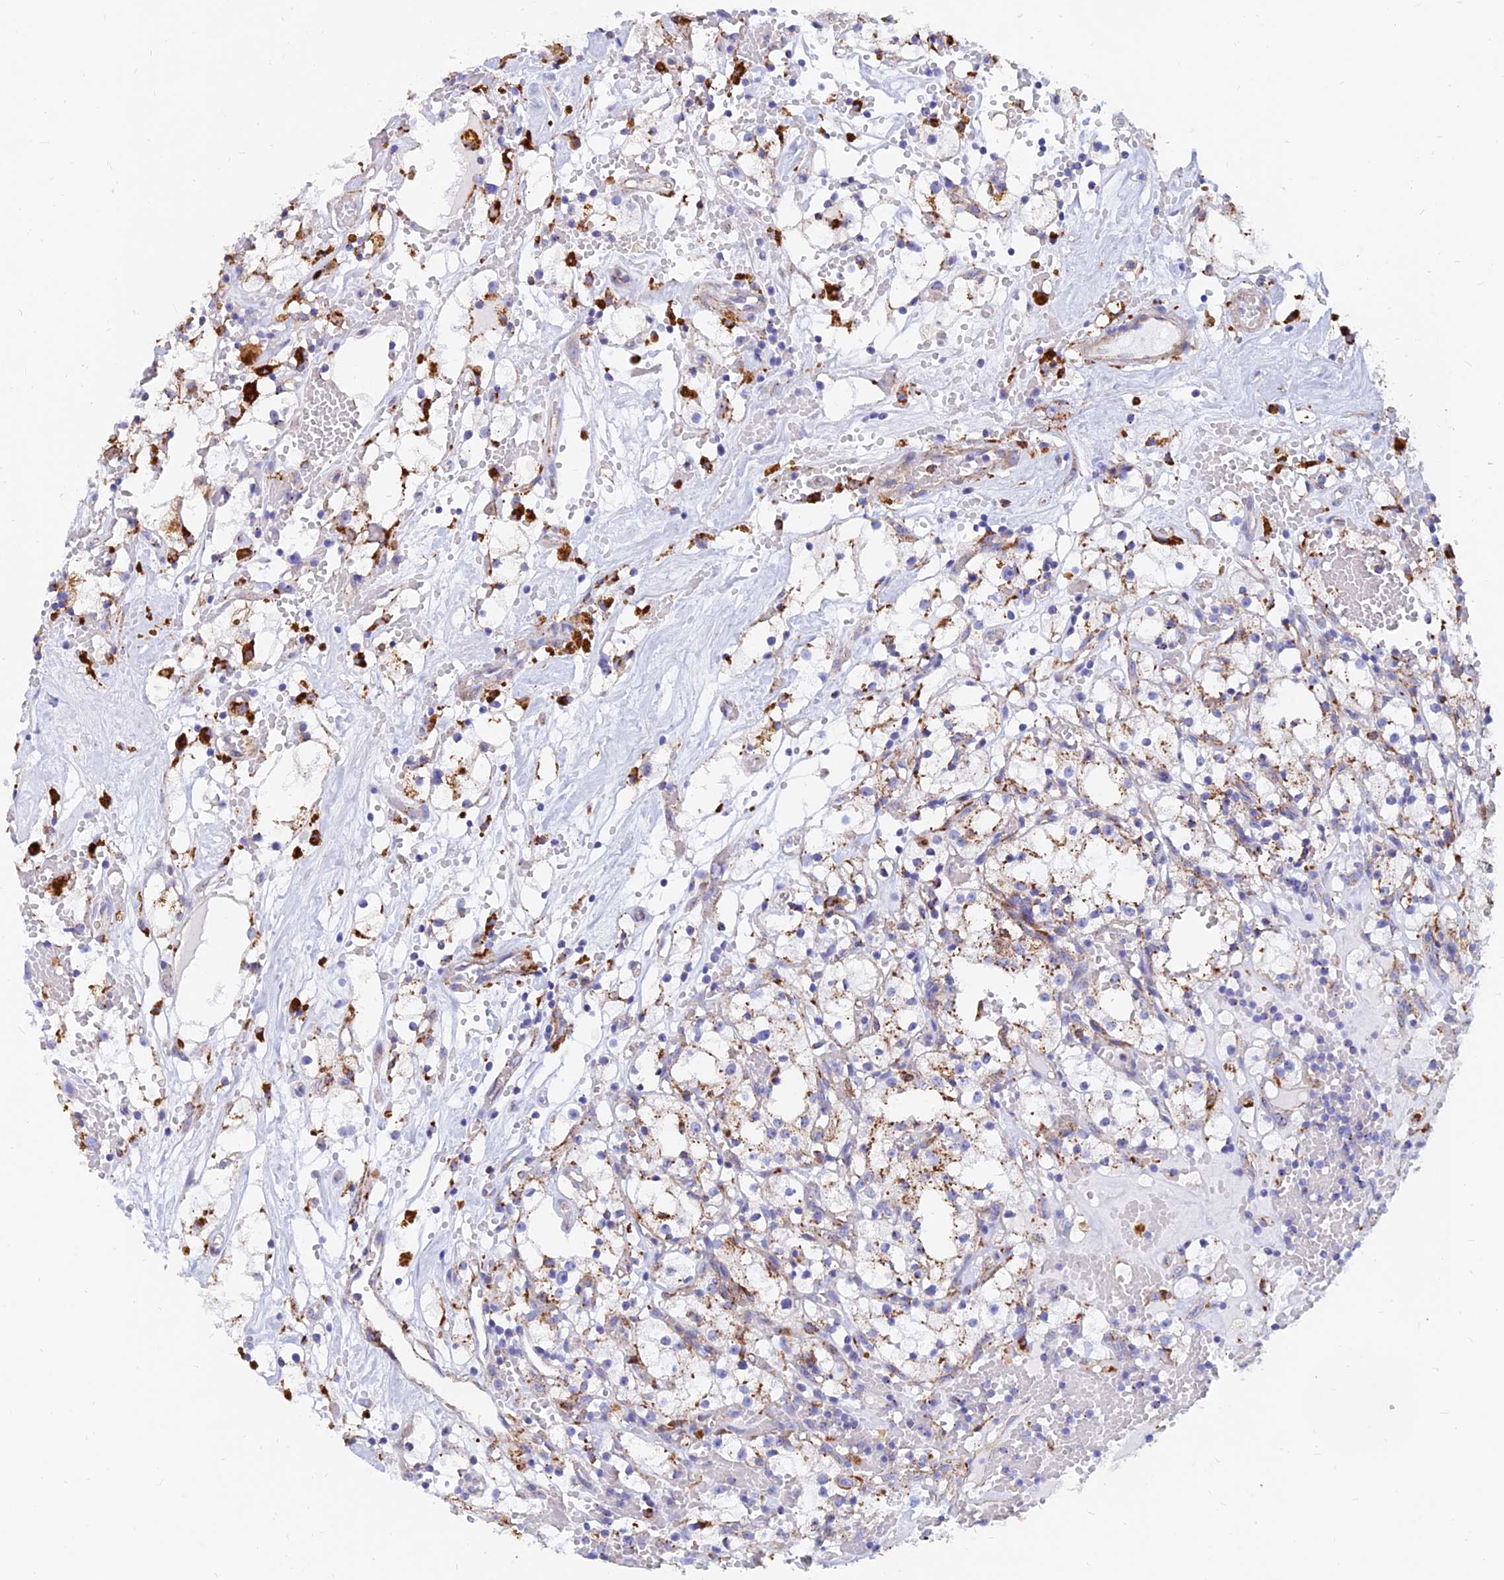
{"staining": {"intensity": "moderate", "quantity": "<25%", "location": "cytoplasmic/membranous"}, "tissue": "renal cancer", "cell_type": "Tumor cells", "image_type": "cancer", "snomed": [{"axis": "morphology", "description": "Adenocarcinoma, NOS"}, {"axis": "topography", "description": "Kidney"}], "caption": "A brown stain labels moderate cytoplasmic/membranous staining of a protein in renal cancer (adenocarcinoma) tumor cells.", "gene": "SPNS1", "patient": {"sex": "male", "age": 56}}